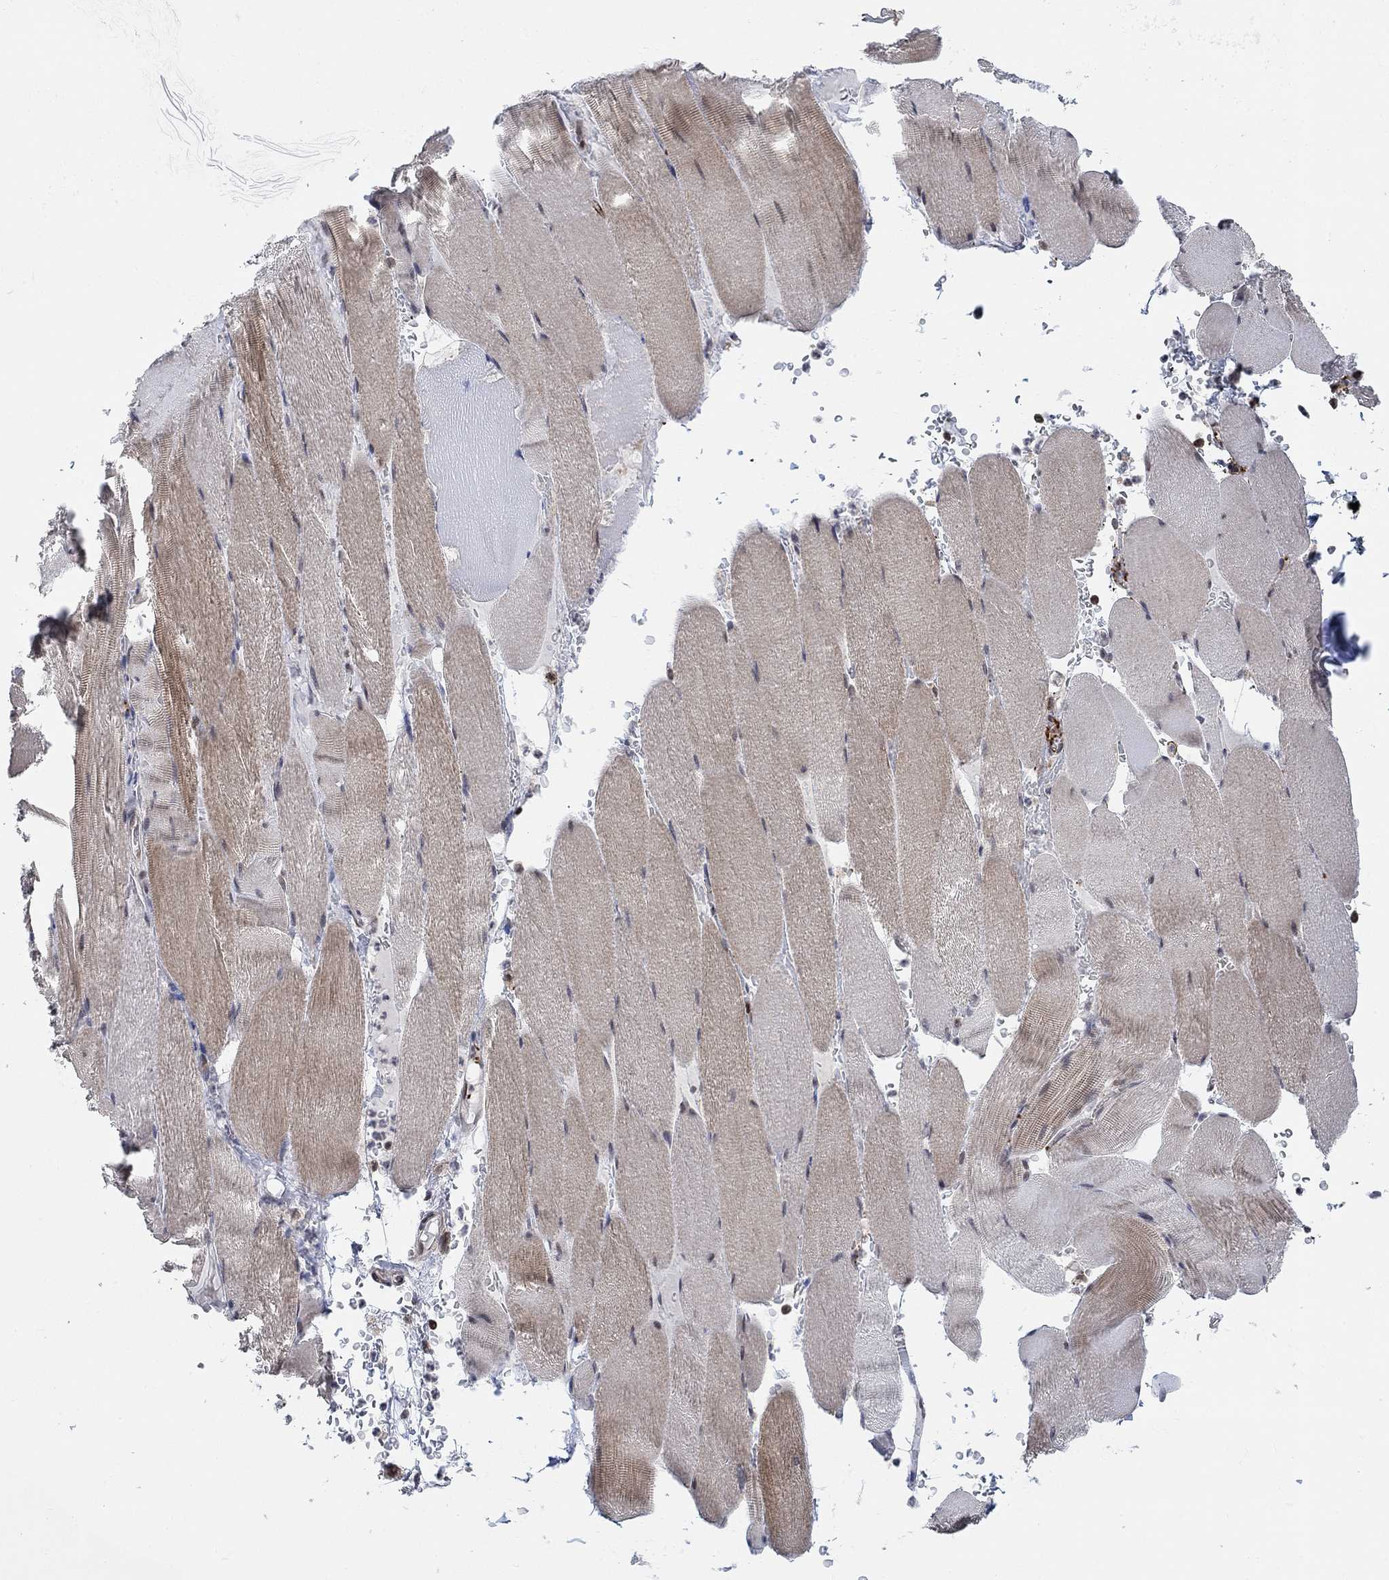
{"staining": {"intensity": "moderate", "quantity": "25%-75%", "location": "cytoplasmic/membranous"}, "tissue": "skeletal muscle", "cell_type": "Myocytes", "image_type": "normal", "snomed": [{"axis": "morphology", "description": "Normal tissue, NOS"}, {"axis": "topography", "description": "Skeletal muscle"}], "caption": "Immunohistochemical staining of normal skeletal muscle demonstrates medium levels of moderate cytoplasmic/membranous expression in about 25%-75% of myocytes.", "gene": "PWWP2B", "patient": {"sex": "male", "age": 56}}